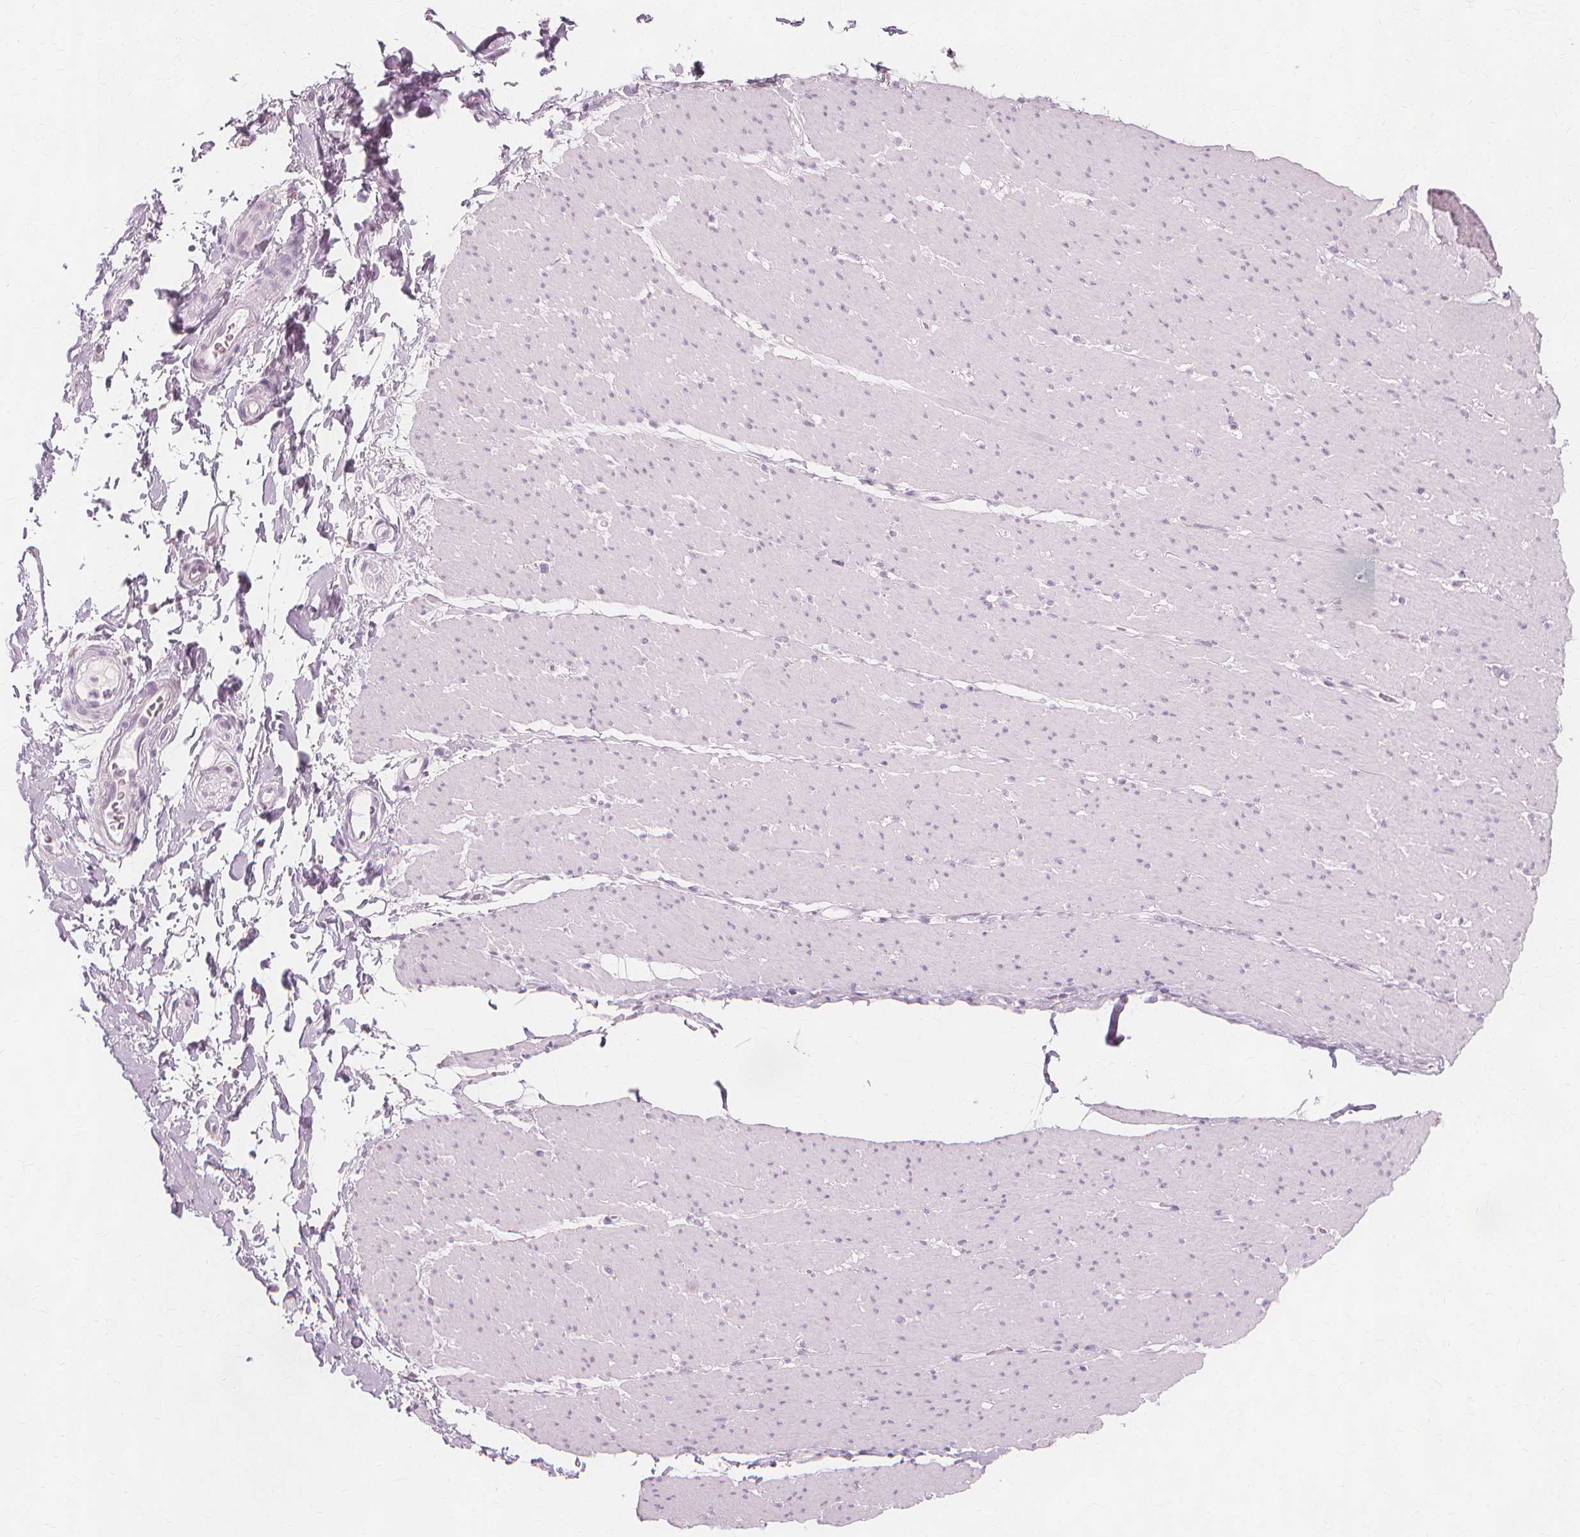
{"staining": {"intensity": "negative", "quantity": "none", "location": "none"}, "tissue": "smooth muscle", "cell_type": "Smooth muscle cells", "image_type": "normal", "snomed": [{"axis": "morphology", "description": "Normal tissue, NOS"}, {"axis": "topography", "description": "Smooth muscle"}, {"axis": "topography", "description": "Rectum"}], "caption": "Smooth muscle cells show no significant expression in normal smooth muscle.", "gene": "TFF1", "patient": {"sex": "male", "age": 53}}